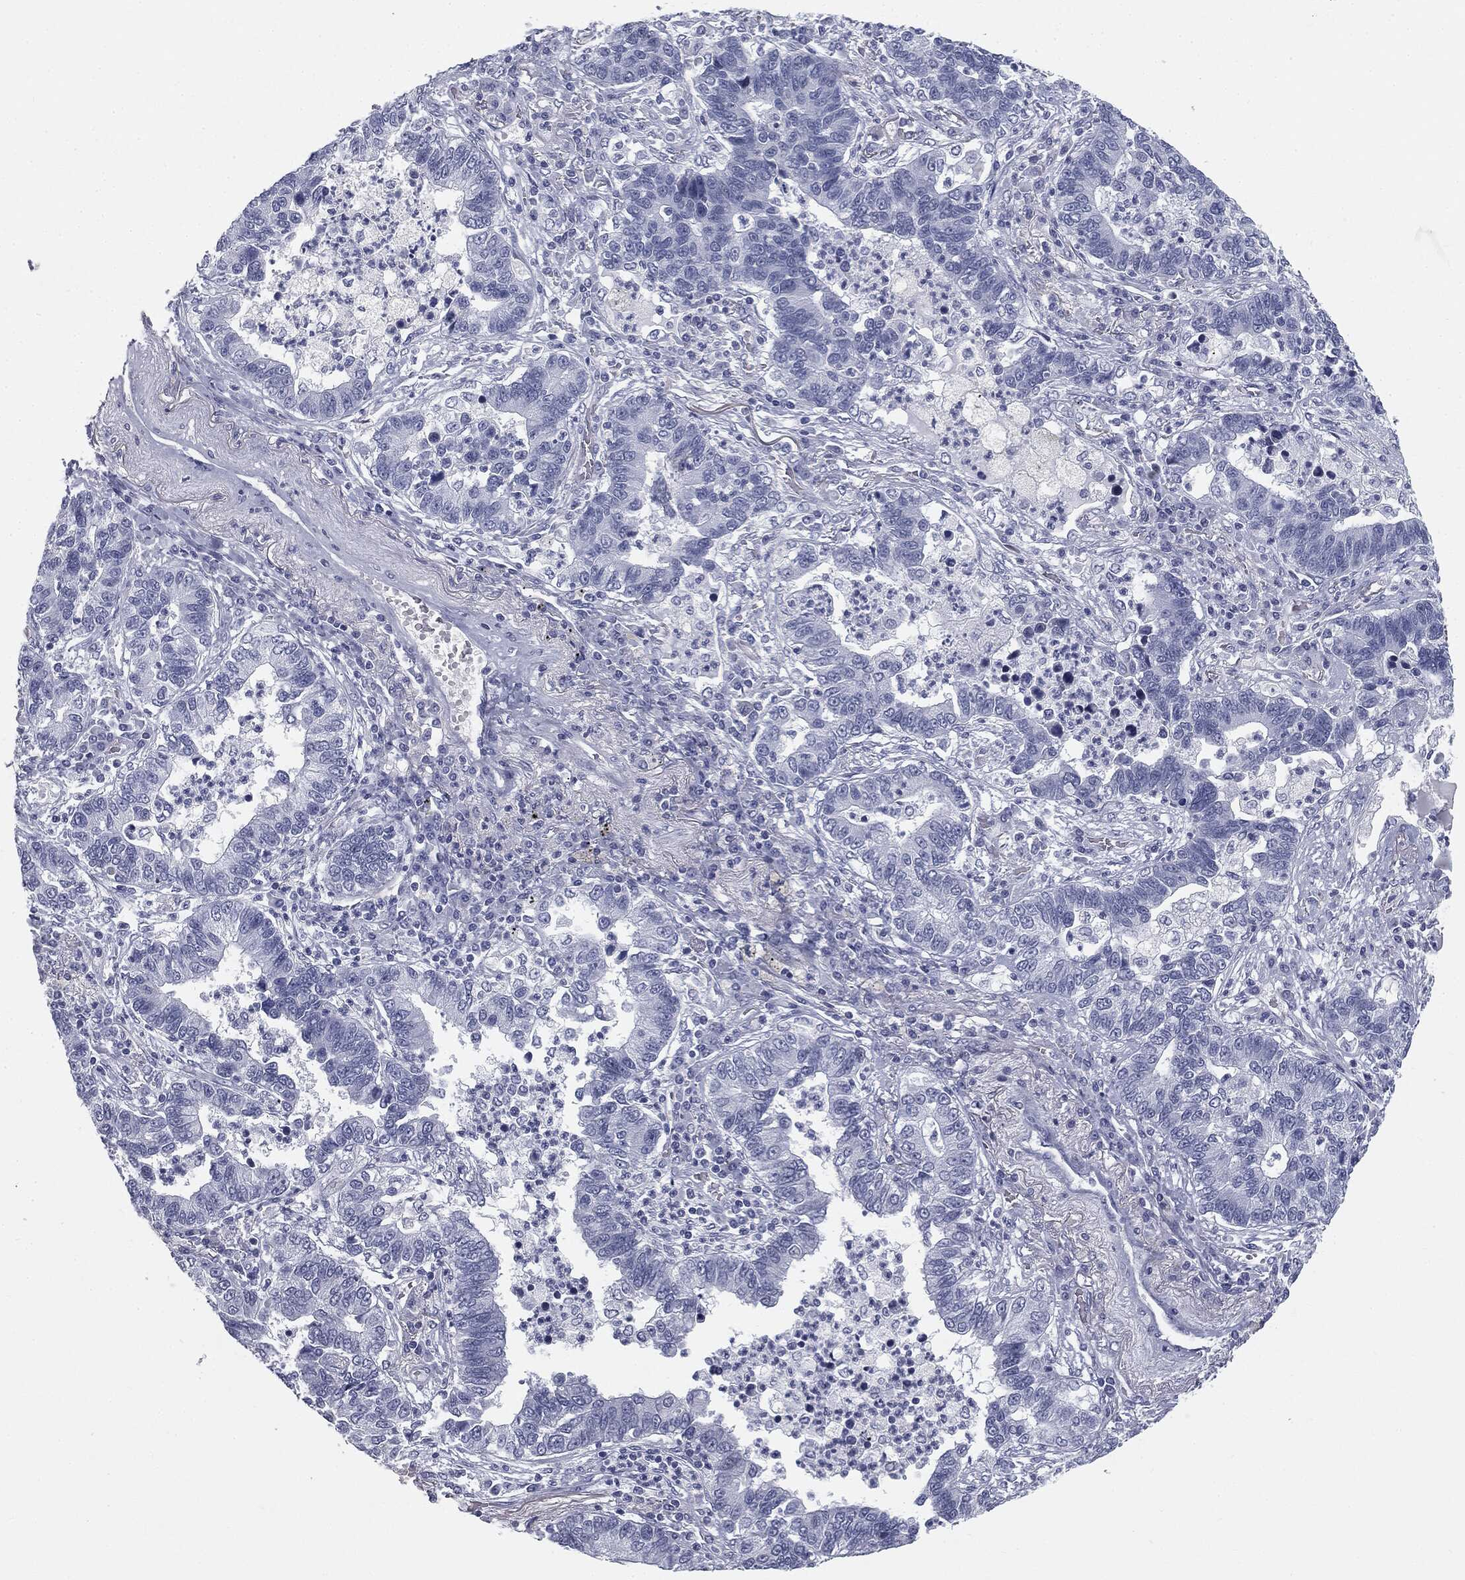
{"staining": {"intensity": "negative", "quantity": "none", "location": "none"}, "tissue": "lung cancer", "cell_type": "Tumor cells", "image_type": "cancer", "snomed": [{"axis": "morphology", "description": "Adenocarcinoma, NOS"}, {"axis": "topography", "description": "Lung"}], "caption": "This is an immunohistochemistry (IHC) image of human lung adenocarcinoma. There is no expression in tumor cells.", "gene": "TPO", "patient": {"sex": "female", "age": 57}}